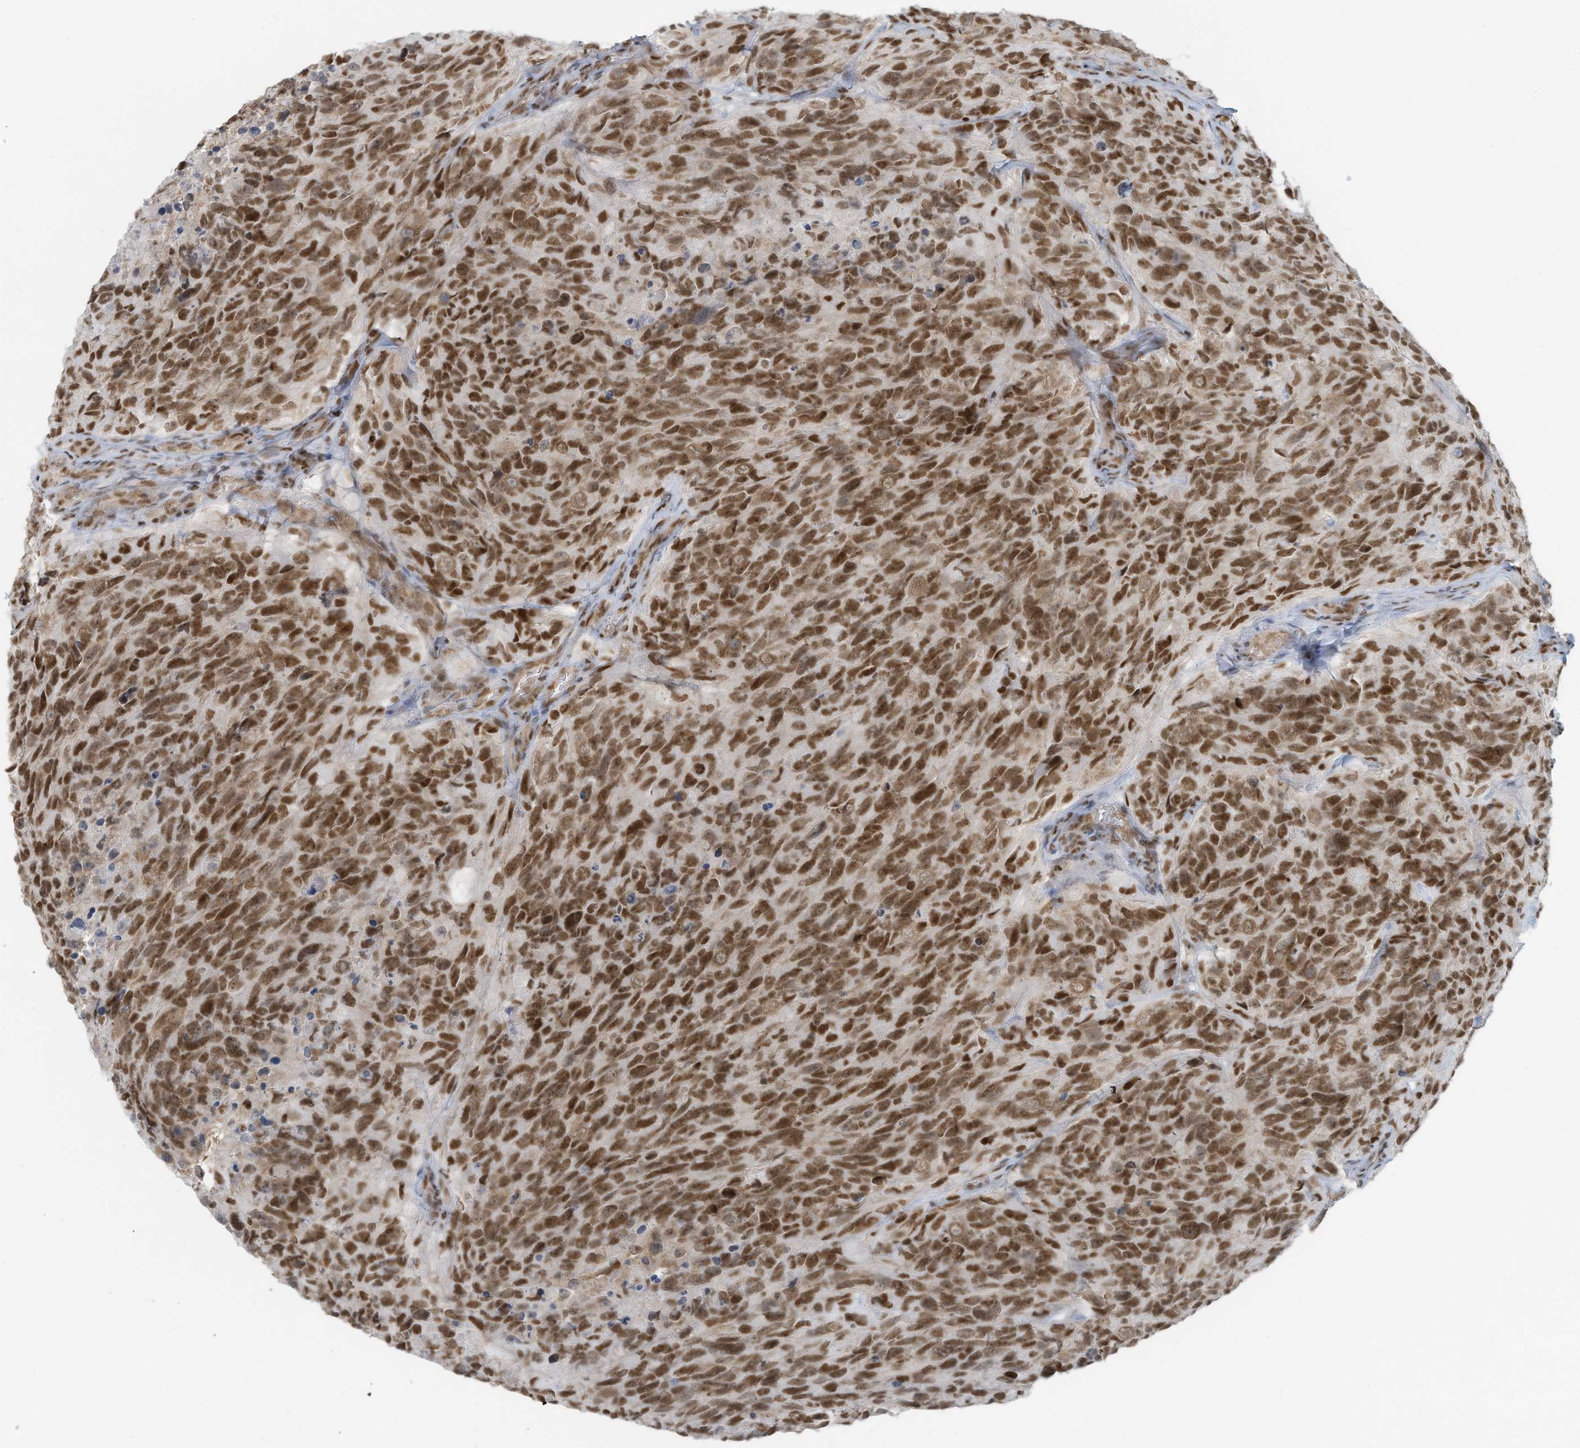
{"staining": {"intensity": "strong", "quantity": ">75%", "location": "nuclear"}, "tissue": "glioma", "cell_type": "Tumor cells", "image_type": "cancer", "snomed": [{"axis": "morphology", "description": "Glioma, malignant, High grade"}, {"axis": "topography", "description": "Brain"}], "caption": "Protein analysis of malignant glioma (high-grade) tissue exhibits strong nuclear staining in approximately >75% of tumor cells. (DAB (3,3'-diaminobenzidine) = brown stain, brightfield microscopy at high magnification).", "gene": "DBR1", "patient": {"sex": "male", "age": 69}}